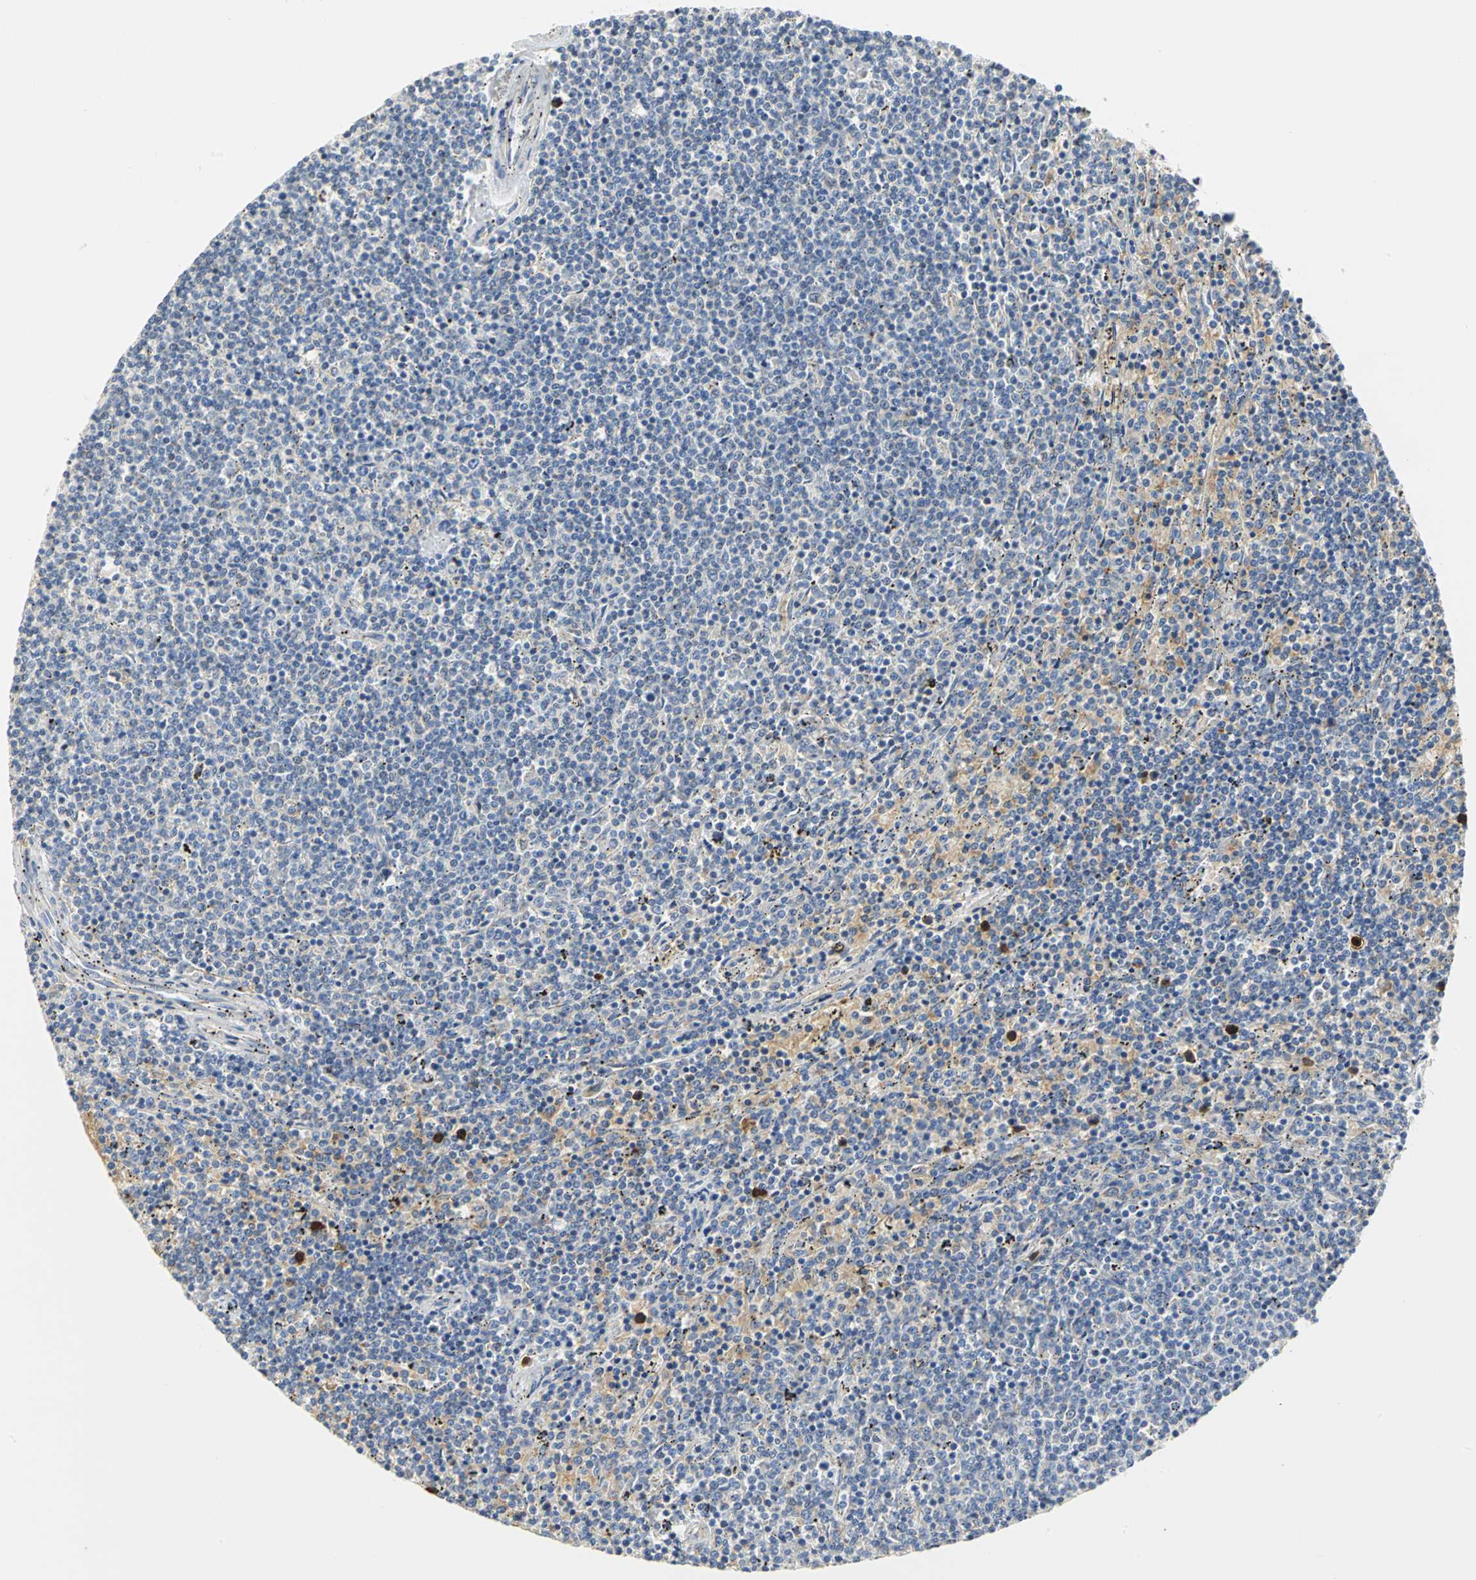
{"staining": {"intensity": "negative", "quantity": "none", "location": "none"}, "tissue": "lymphoma", "cell_type": "Tumor cells", "image_type": "cancer", "snomed": [{"axis": "morphology", "description": "Malignant lymphoma, non-Hodgkin's type, Low grade"}, {"axis": "topography", "description": "Spleen"}], "caption": "There is no significant staining in tumor cells of low-grade malignant lymphoma, non-Hodgkin's type. (DAB immunohistochemistry (IHC) visualized using brightfield microscopy, high magnification).", "gene": "GNRH2", "patient": {"sex": "female", "age": 50}}